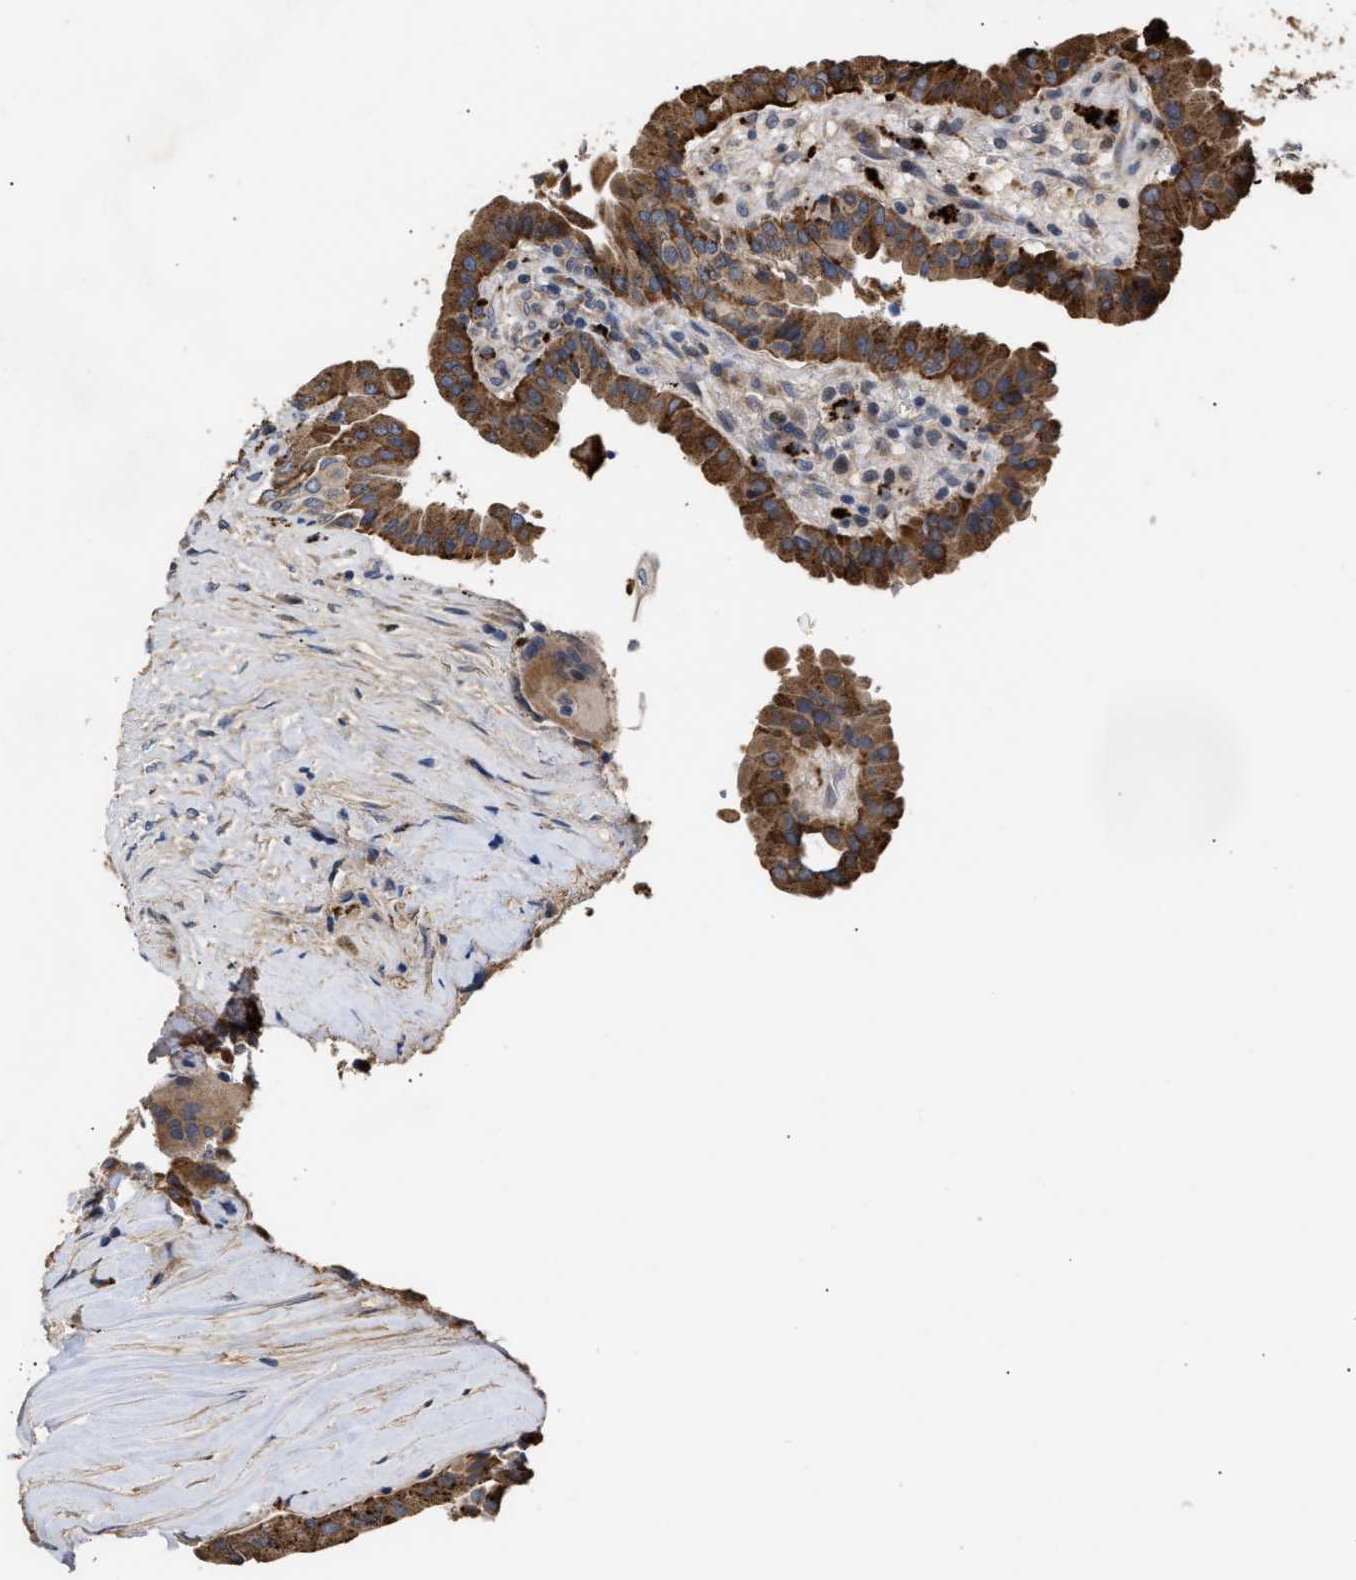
{"staining": {"intensity": "strong", "quantity": ">75%", "location": "cytoplasmic/membranous"}, "tissue": "thyroid cancer", "cell_type": "Tumor cells", "image_type": "cancer", "snomed": [{"axis": "morphology", "description": "Papillary adenocarcinoma, NOS"}, {"axis": "topography", "description": "Thyroid gland"}], "caption": "Protein analysis of papillary adenocarcinoma (thyroid) tissue shows strong cytoplasmic/membranous positivity in about >75% of tumor cells.", "gene": "GOSR1", "patient": {"sex": "male", "age": 33}}